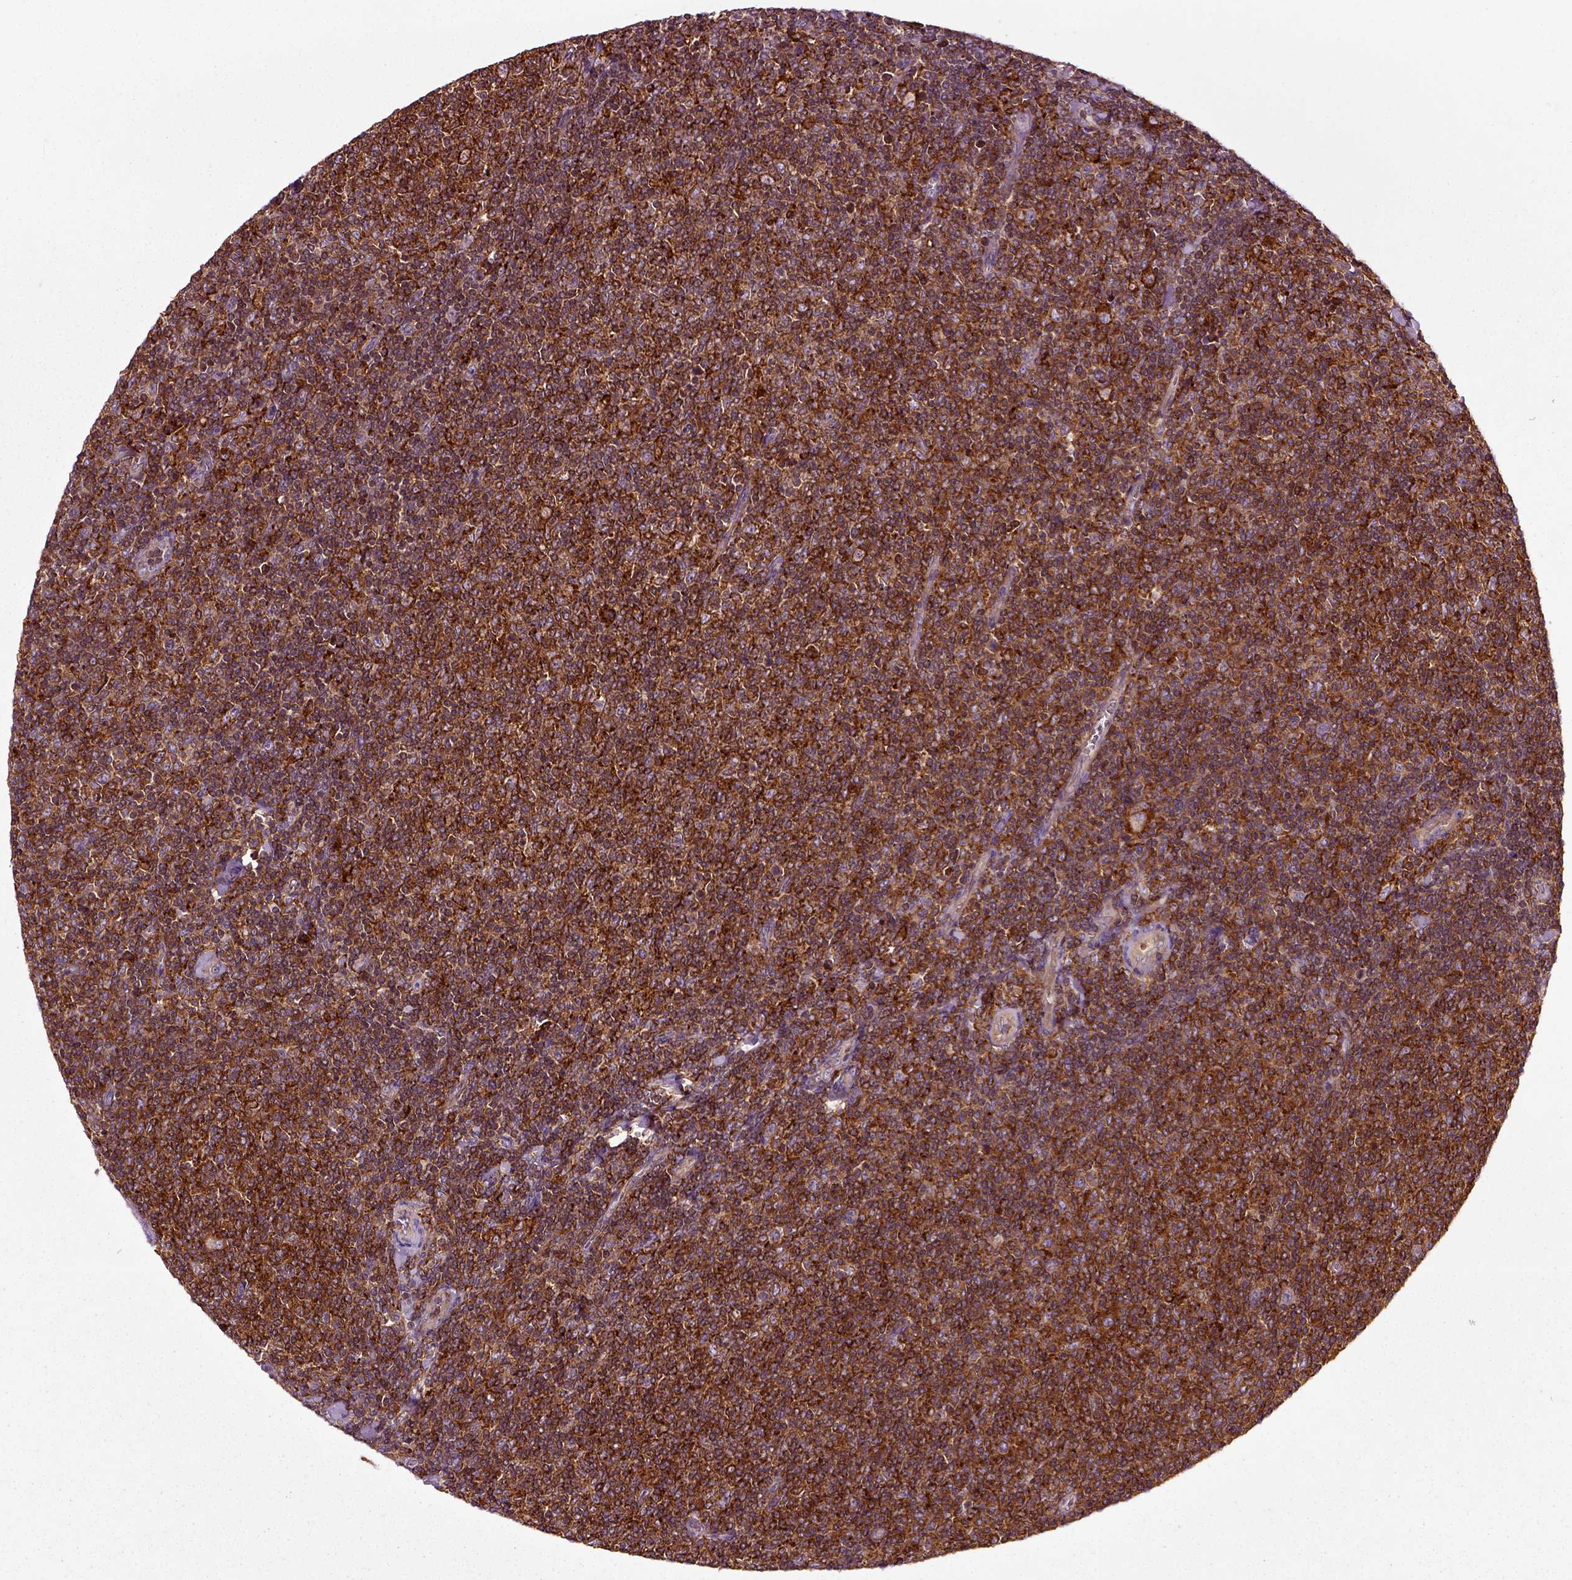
{"staining": {"intensity": "strong", "quantity": ">75%", "location": "cytoplasmic/membranous"}, "tissue": "lymphoma", "cell_type": "Tumor cells", "image_type": "cancer", "snomed": [{"axis": "morphology", "description": "Malignant lymphoma, non-Hodgkin's type, Low grade"}, {"axis": "topography", "description": "Lymph node"}], "caption": "This image shows IHC staining of human lymphoma, with high strong cytoplasmic/membranous staining in about >75% of tumor cells.", "gene": "RHOF", "patient": {"sex": "male", "age": 52}}